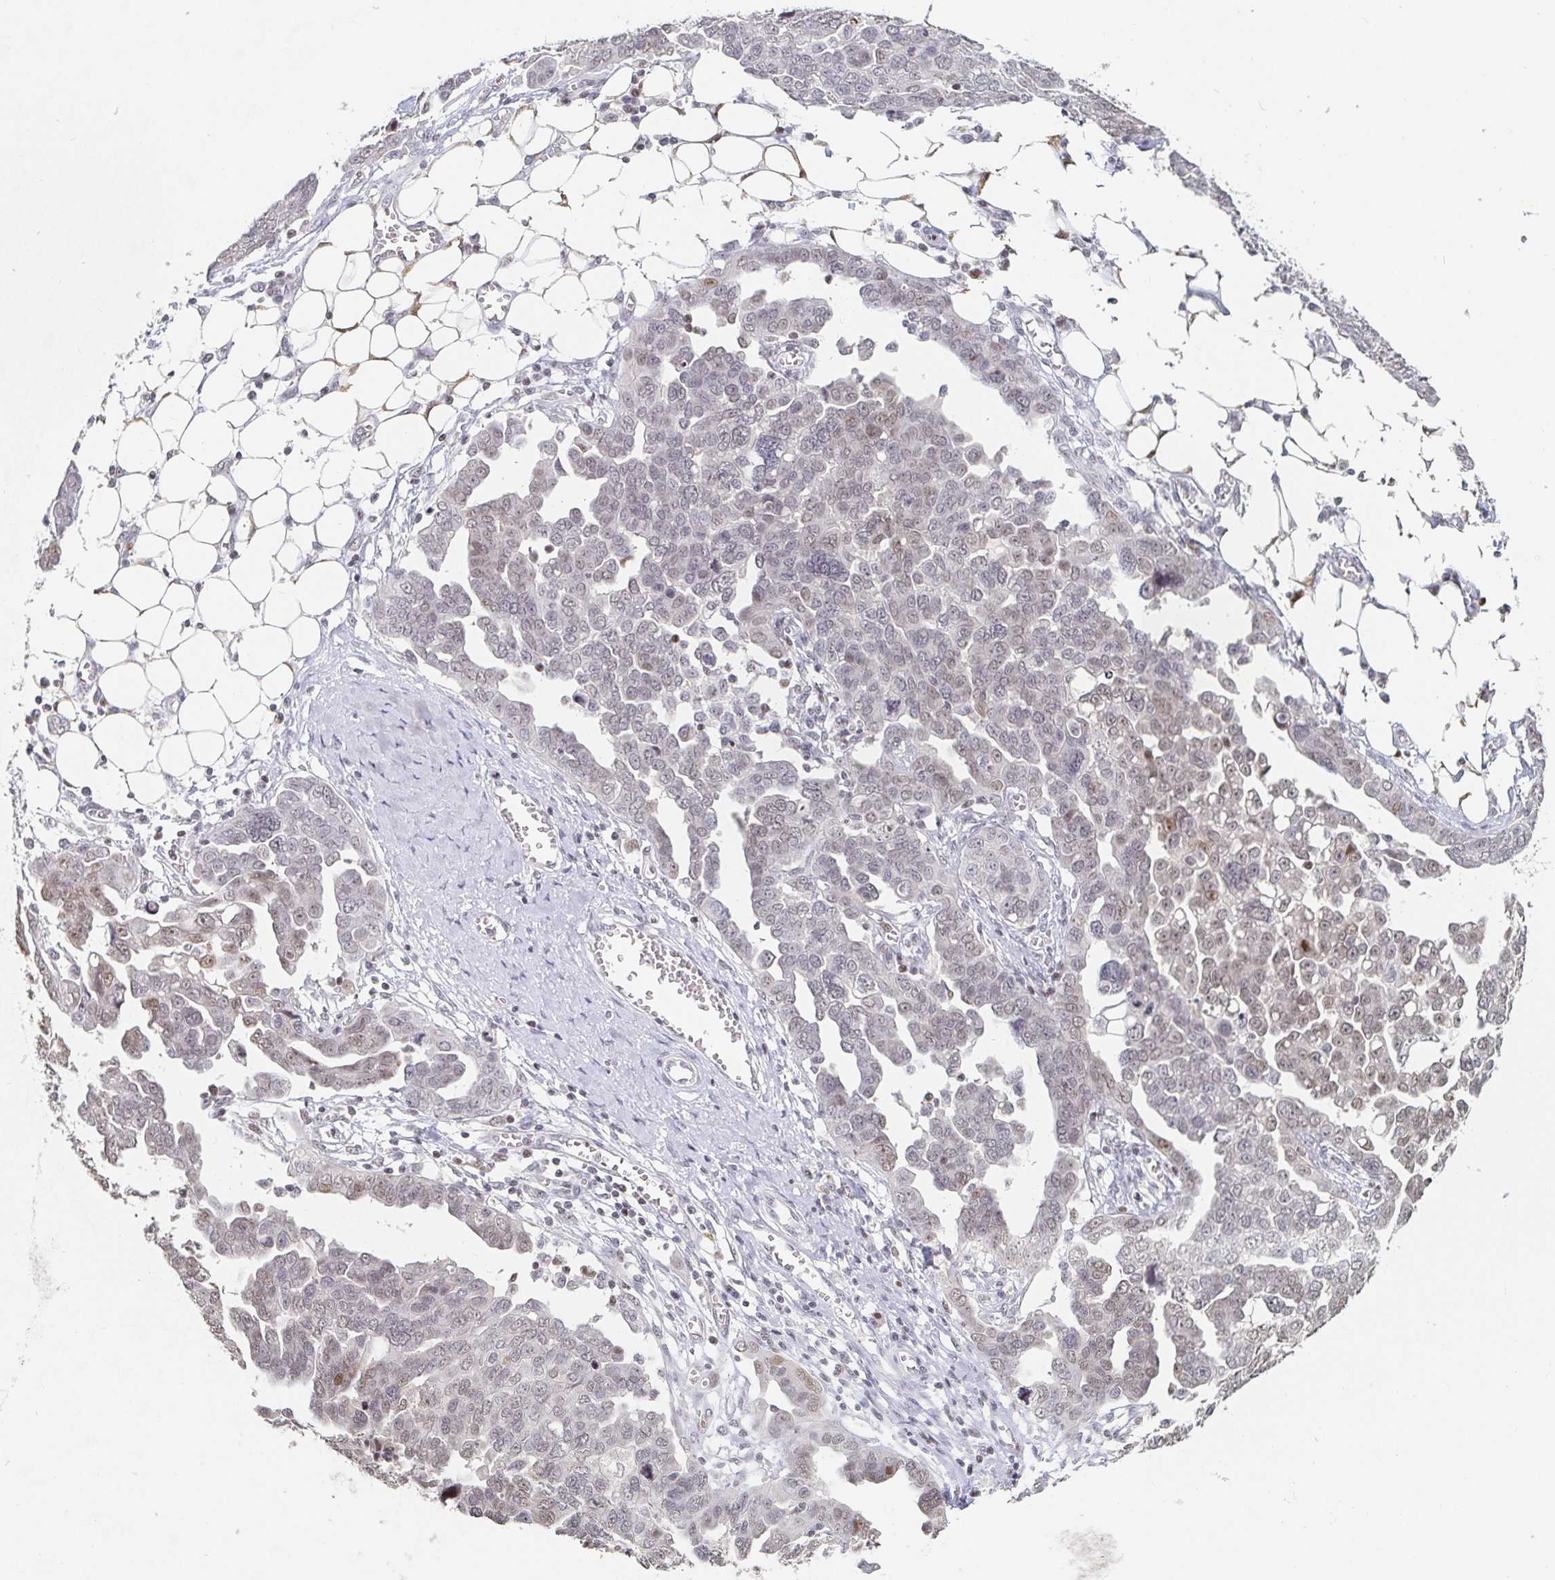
{"staining": {"intensity": "weak", "quantity": "25%-75%", "location": "nuclear"}, "tissue": "ovarian cancer", "cell_type": "Tumor cells", "image_type": "cancer", "snomed": [{"axis": "morphology", "description": "Cystadenocarcinoma, serous, NOS"}, {"axis": "topography", "description": "Ovary"}], "caption": "A high-resolution image shows IHC staining of ovarian serous cystadenocarcinoma, which demonstrates weak nuclear positivity in about 25%-75% of tumor cells. The protein is shown in brown color, while the nuclei are stained blue.", "gene": "NME9", "patient": {"sex": "female", "age": 59}}